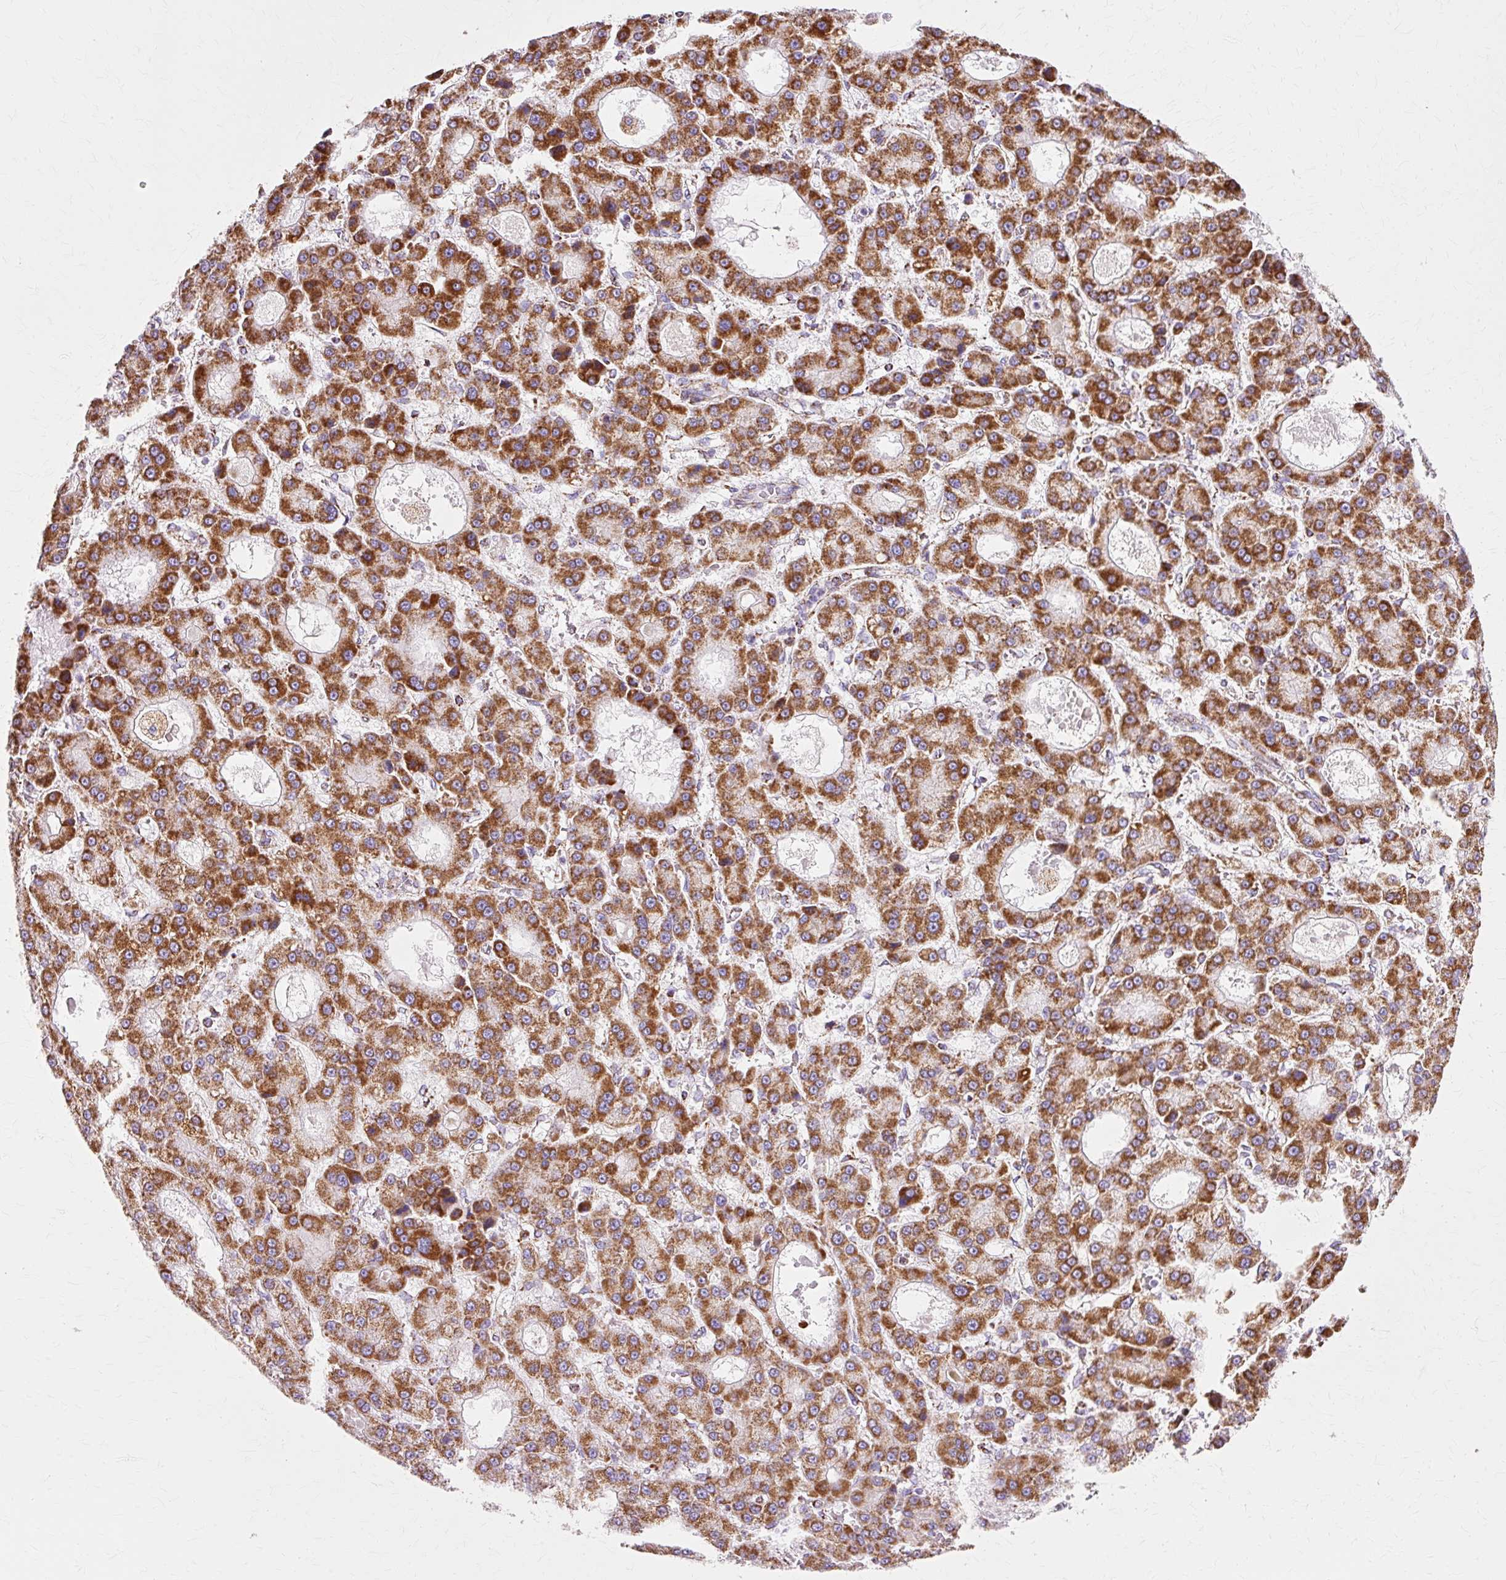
{"staining": {"intensity": "strong", "quantity": ">75%", "location": "cytoplasmic/membranous"}, "tissue": "liver cancer", "cell_type": "Tumor cells", "image_type": "cancer", "snomed": [{"axis": "morphology", "description": "Carcinoma, Hepatocellular, NOS"}, {"axis": "topography", "description": "Liver"}], "caption": "A photomicrograph of human liver cancer stained for a protein displays strong cytoplasmic/membranous brown staining in tumor cells. The protein is shown in brown color, while the nuclei are stained blue.", "gene": "ATP5PO", "patient": {"sex": "male", "age": 70}}